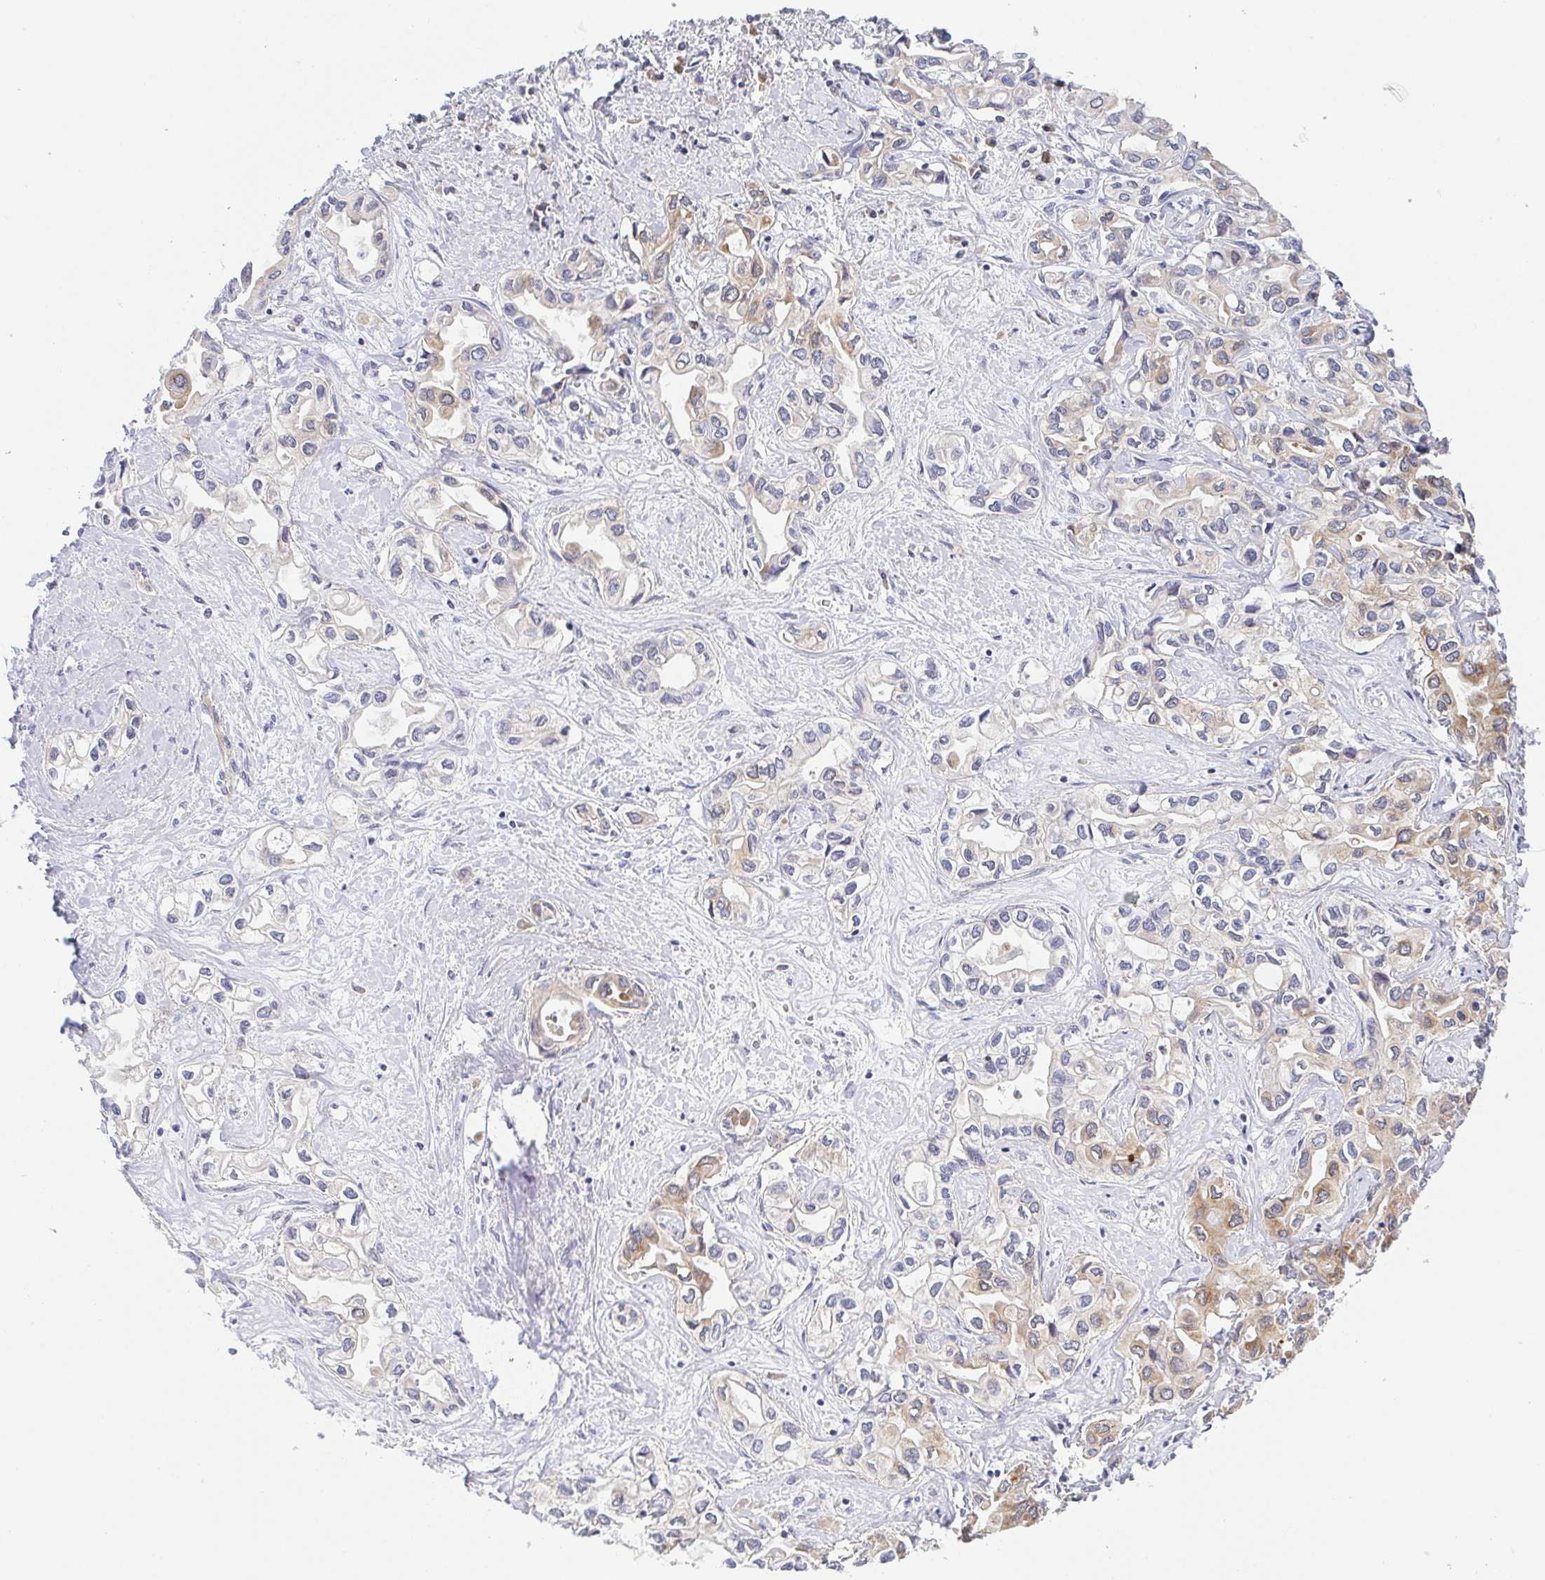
{"staining": {"intensity": "moderate", "quantity": "25%-75%", "location": "cytoplasmic/membranous"}, "tissue": "liver cancer", "cell_type": "Tumor cells", "image_type": "cancer", "snomed": [{"axis": "morphology", "description": "Cholangiocarcinoma"}, {"axis": "topography", "description": "Liver"}], "caption": "A micrograph of human liver cholangiocarcinoma stained for a protein exhibits moderate cytoplasmic/membranous brown staining in tumor cells.", "gene": "BCL2L1", "patient": {"sex": "female", "age": 64}}